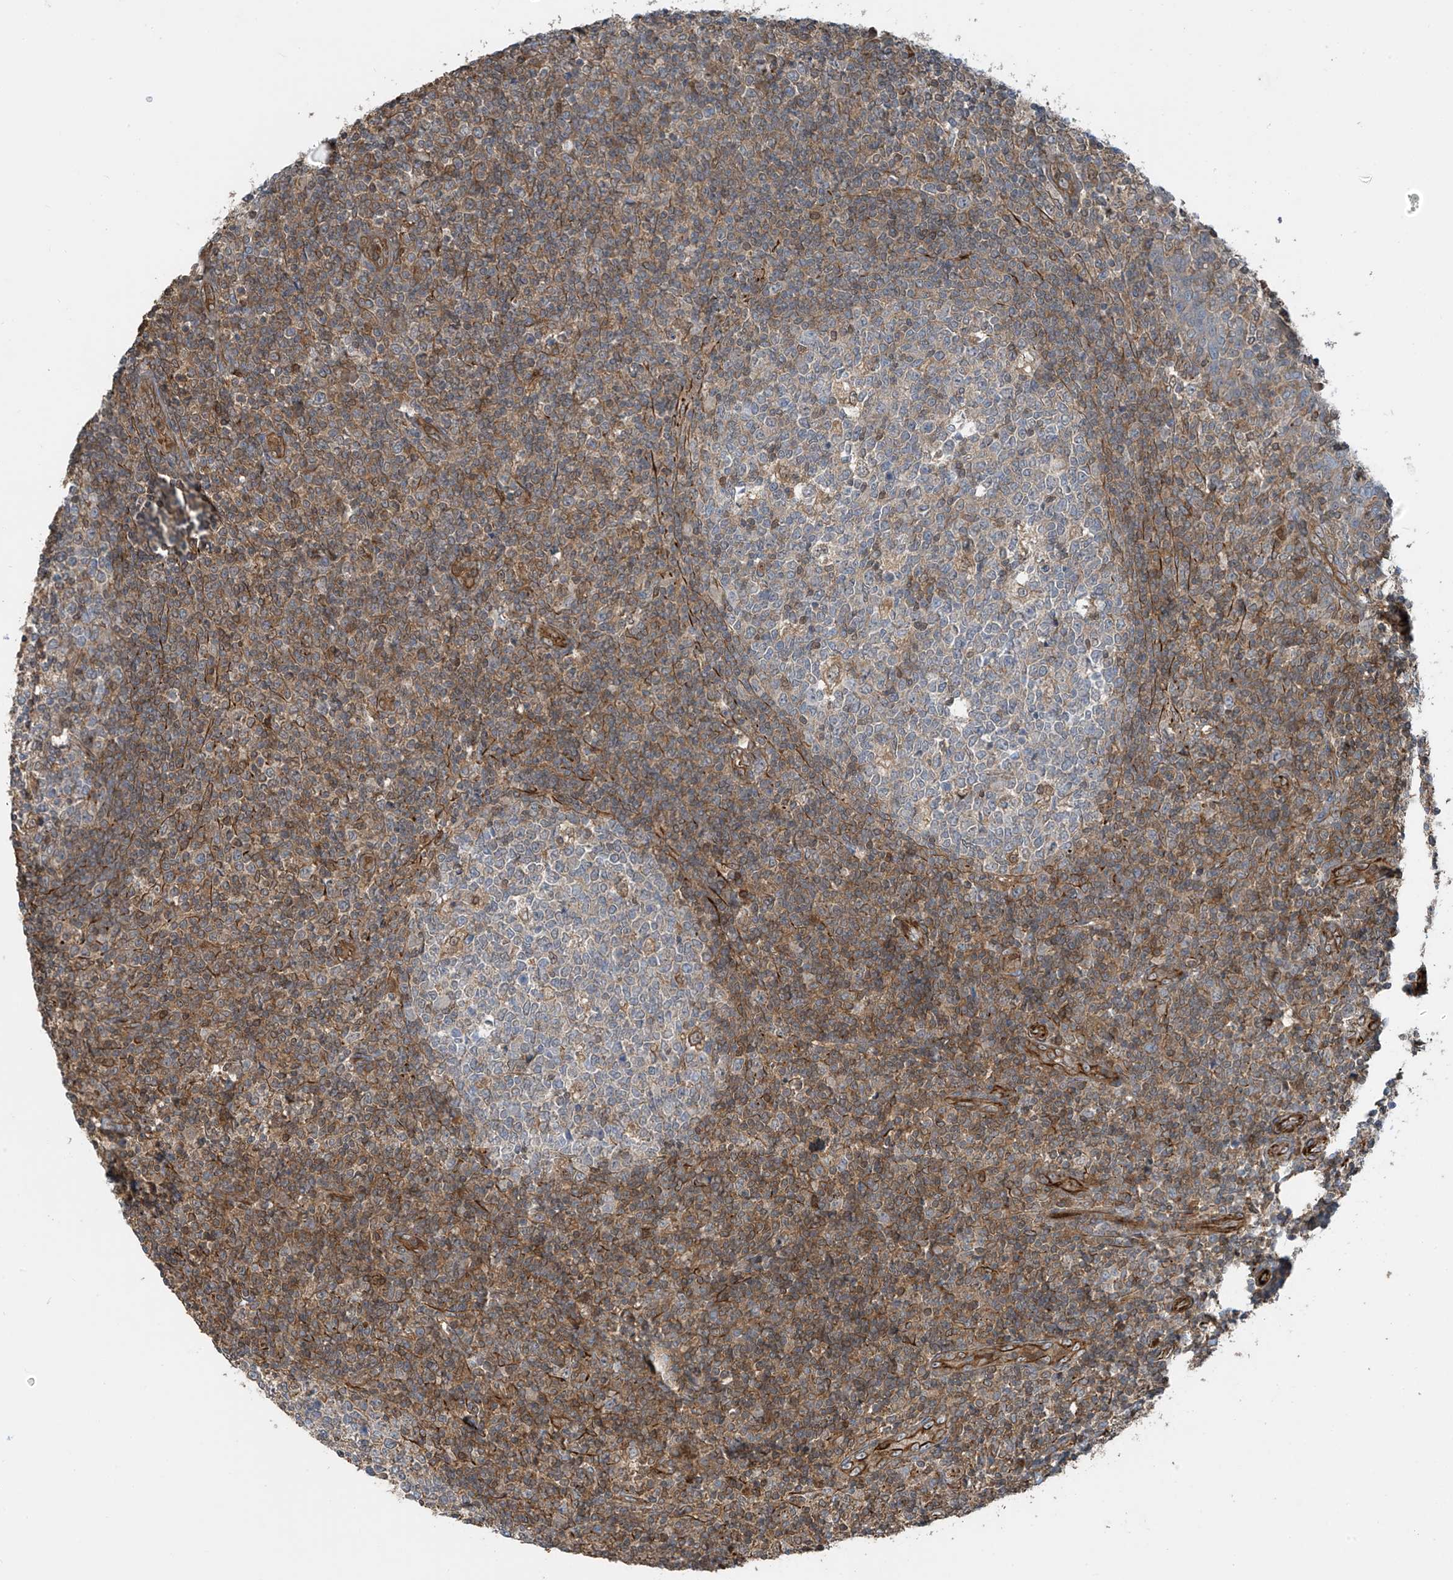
{"staining": {"intensity": "weak", "quantity": "<25%", "location": "cytoplasmic/membranous"}, "tissue": "tonsil", "cell_type": "Germinal center cells", "image_type": "normal", "snomed": [{"axis": "morphology", "description": "Normal tissue, NOS"}, {"axis": "topography", "description": "Tonsil"}], "caption": "The photomicrograph shows no staining of germinal center cells in unremarkable tonsil. Brightfield microscopy of immunohistochemistry (IHC) stained with DAB (brown) and hematoxylin (blue), captured at high magnification.", "gene": "SH3BGRL3", "patient": {"sex": "female", "age": 19}}